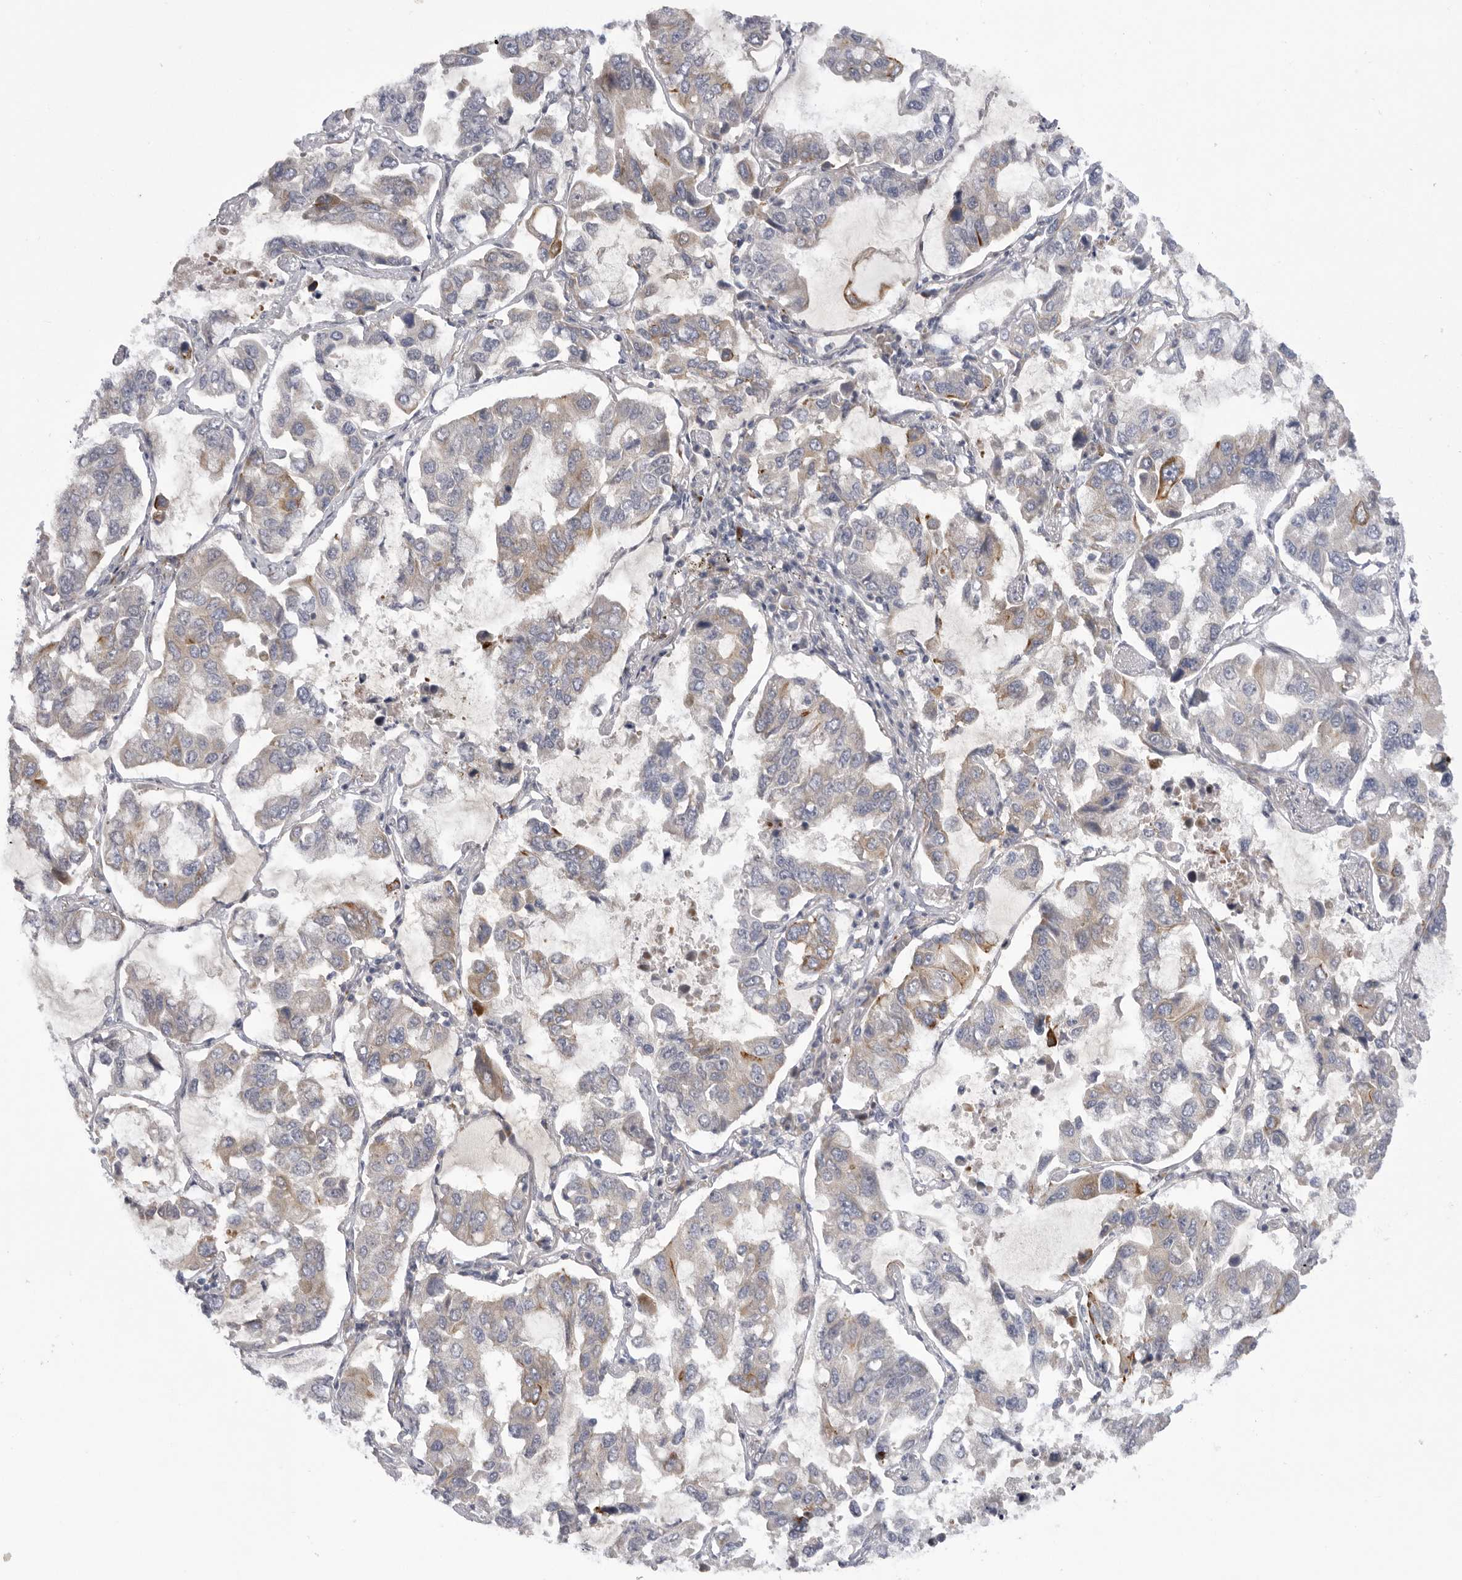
{"staining": {"intensity": "moderate", "quantity": "<25%", "location": "cytoplasmic/membranous"}, "tissue": "lung cancer", "cell_type": "Tumor cells", "image_type": "cancer", "snomed": [{"axis": "morphology", "description": "Adenocarcinoma, NOS"}, {"axis": "topography", "description": "Lung"}], "caption": "High-magnification brightfield microscopy of lung cancer stained with DAB (3,3'-diaminobenzidine) (brown) and counterstained with hematoxylin (blue). tumor cells exhibit moderate cytoplasmic/membranous expression is identified in about<25% of cells. The staining was performed using DAB (3,3'-diaminobenzidine), with brown indicating positive protein expression. Nuclei are stained blue with hematoxylin.", "gene": "USP24", "patient": {"sex": "male", "age": 64}}